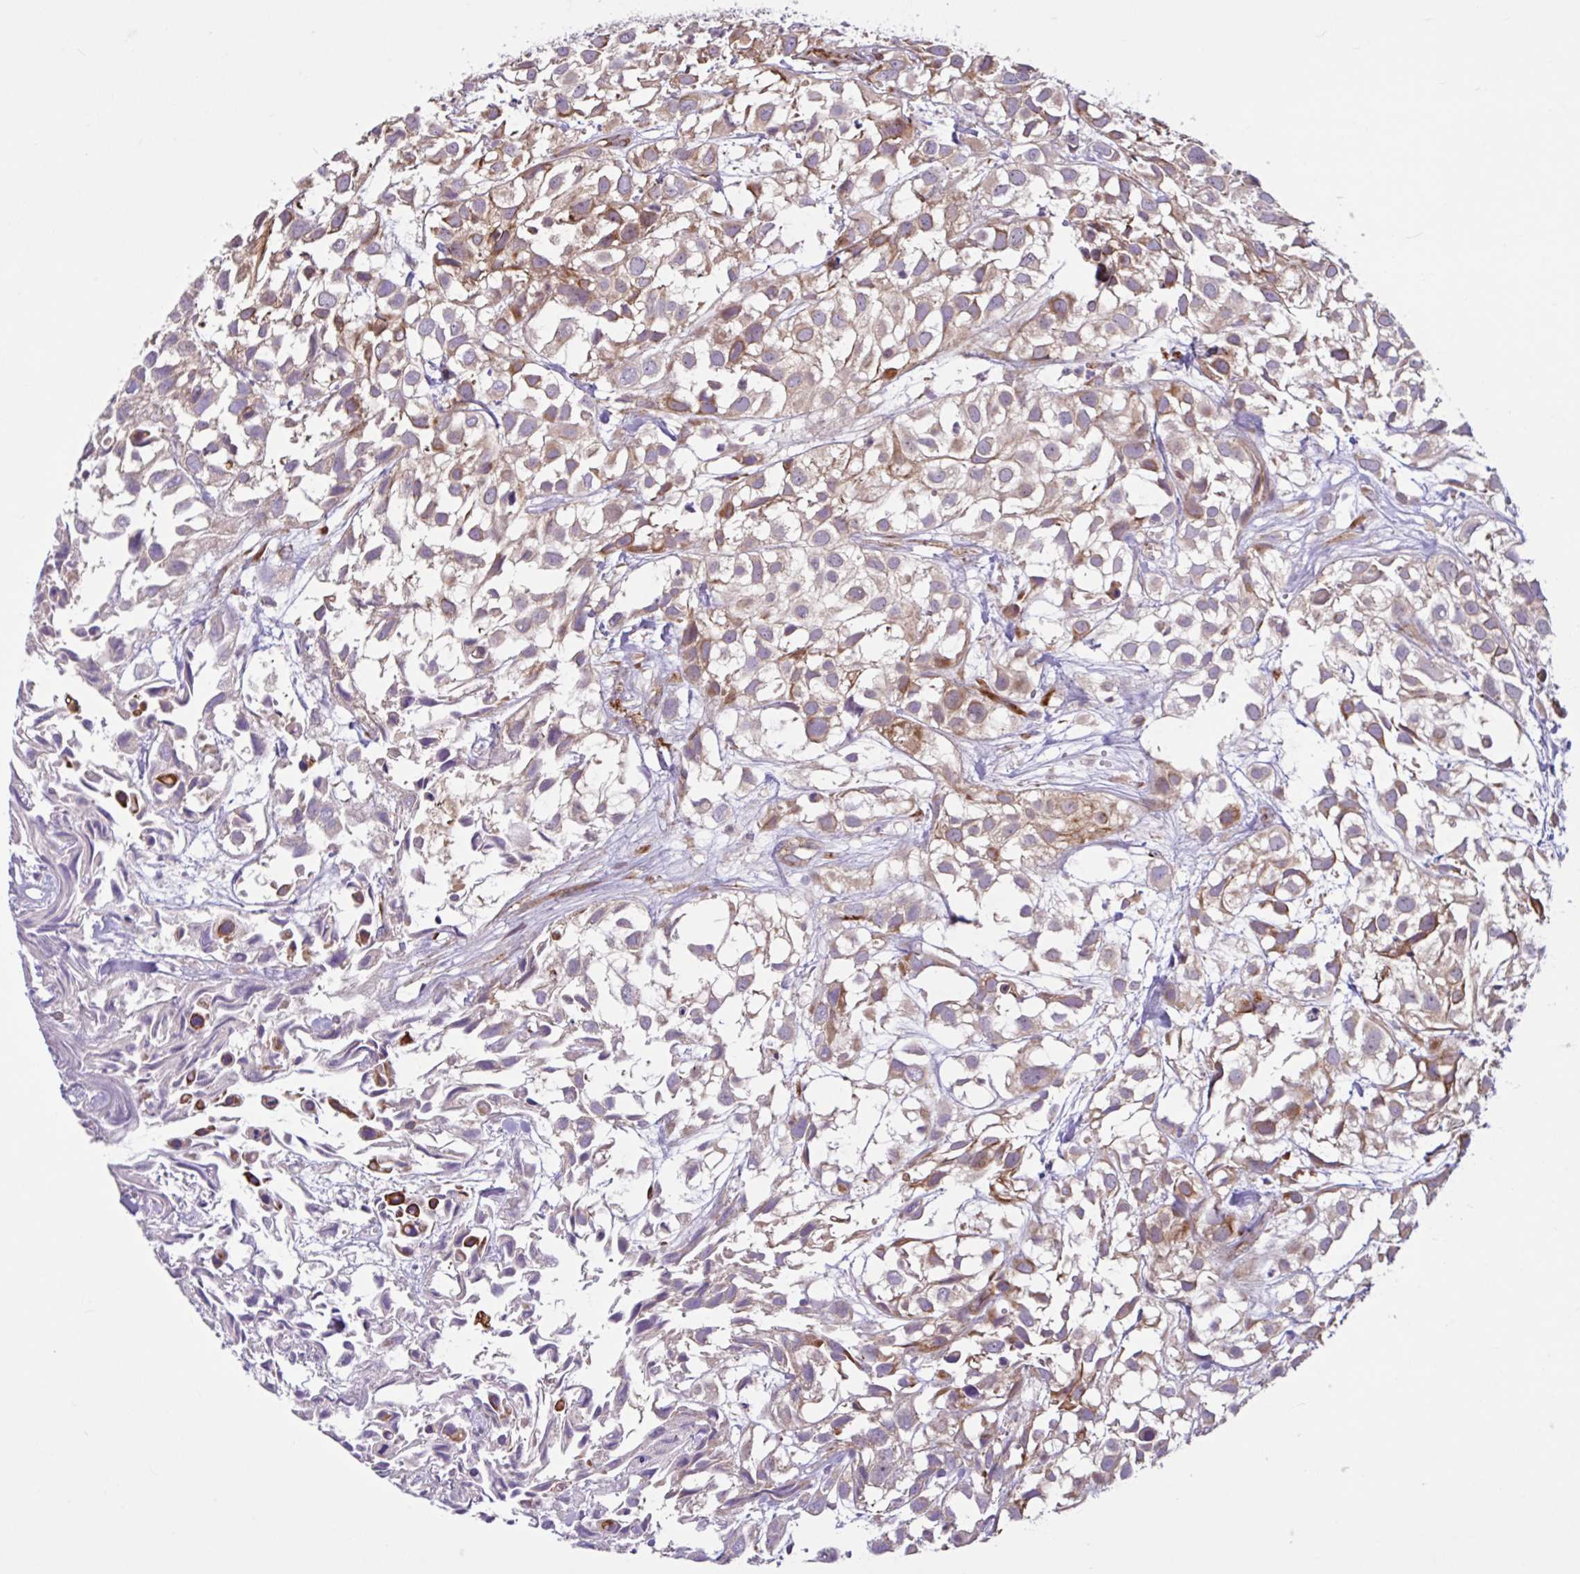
{"staining": {"intensity": "moderate", "quantity": "25%-75%", "location": "cytoplasmic/membranous"}, "tissue": "urothelial cancer", "cell_type": "Tumor cells", "image_type": "cancer", "snomed": [{"axis": "morphology", "description": "Urothelial carcinoma, High grade"}, {"axis": "topography", "description": "Urinary bladder"}], "caption": "Immunohistochemistry (IHC) (DAB) staining of urothelial carcinoma (high-grade) shows moderate cytoplasmic/membranous protein expression in about 25%-75% of tumor cells.", "gene": "NTPCR", "patient": {"sex": "male", "age": 56}}